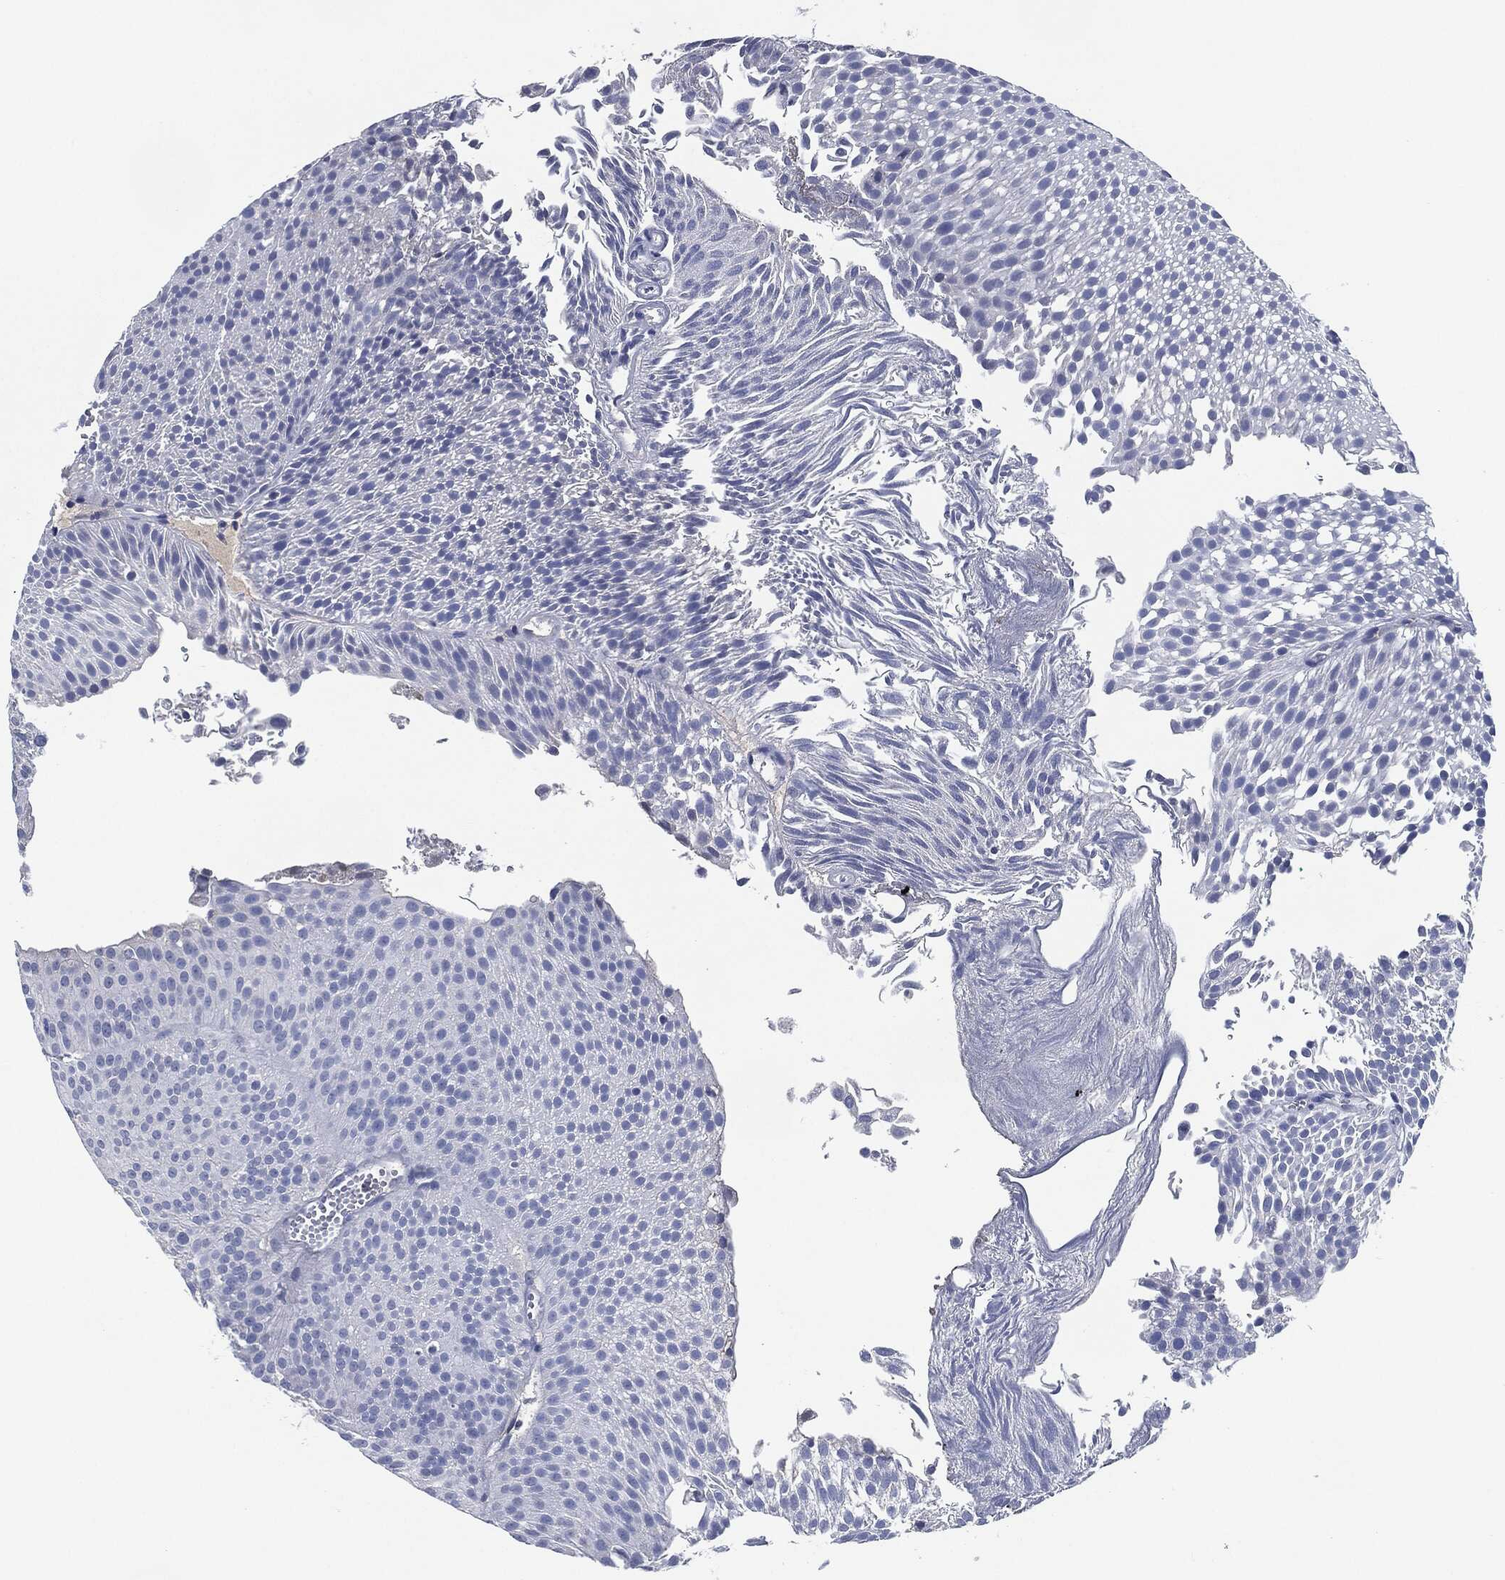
{"staining": {"intensity": "negative", "quantity": "none", "location": "none"}, "tissue": "urothelial cancer", "cell_type": "Tumor cells", "image_type": "cancer", "snomed": [{"axis": "morphology", "description": "Urothelial carcinoma, Low grade"}, {"axis": "topography", "description": "Urinary bladder"}], "caption": "This is an immunohistochemistry image of urothelial cancer. There is no expression in tumor cells.", "gene": "CD27", "patient": {"sex": "male", "age": 65}}